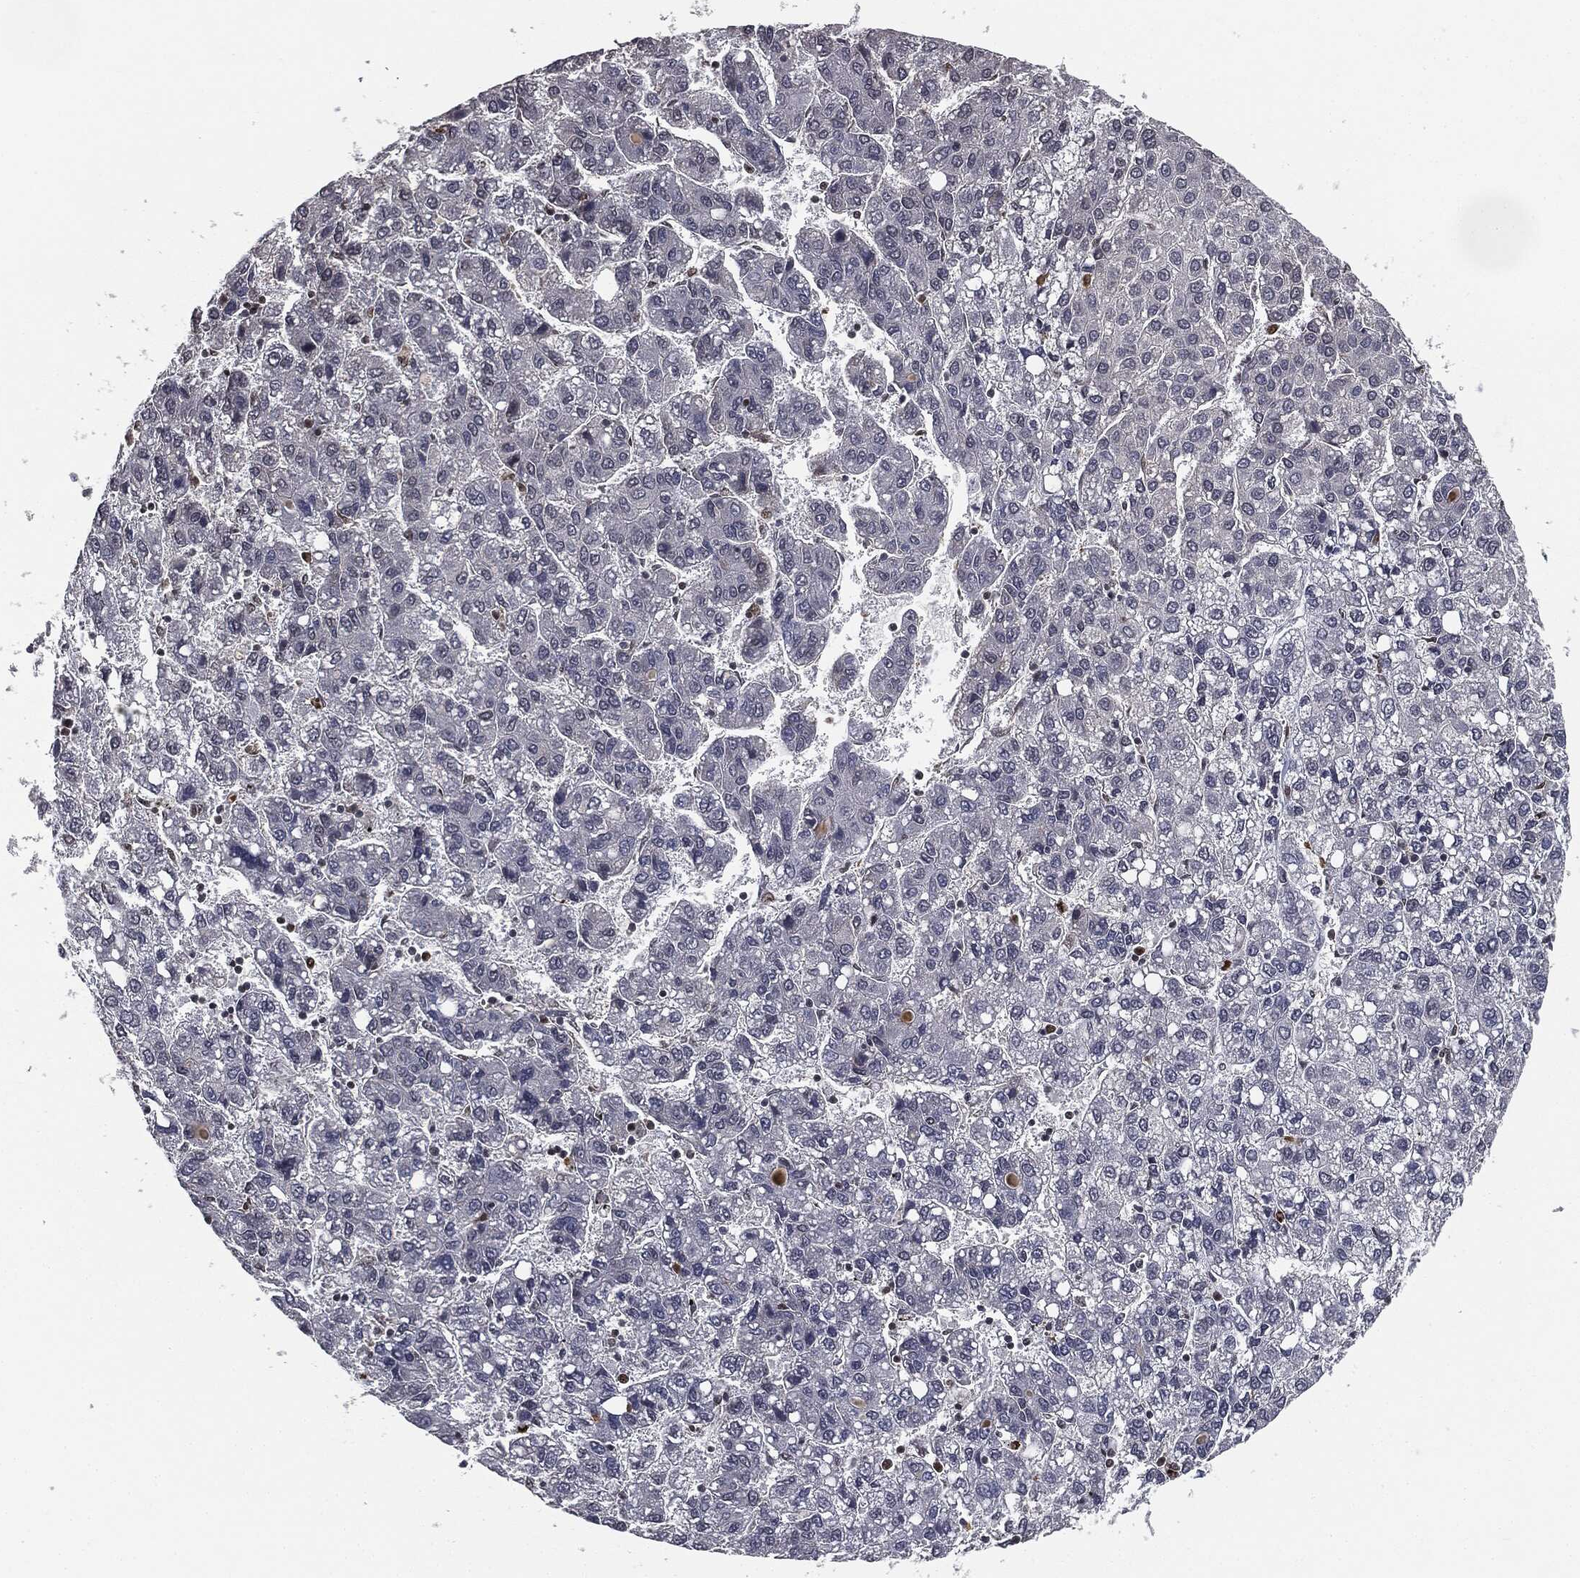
{"staining": {"intensity": "negative", "quantity": "none", "location": "none"}, "tissue": "liver cancer", "cell_type": "Tumor cells", "image_type": "cancer", "snomed": [{"axis": "morphology", "description": "Carcinoma, Hepatocellular, NOS"}, {"axis": "topography", "description": "Liver"}], "caption": "A high-resolution photomicrograph shows IHC staining of liver cancer (hepatocellular carcinoma), which shows no significant positivity in tumor cells.", "gene": "TBC1D22A", "patient": {"sex": "female", "age": 82}}